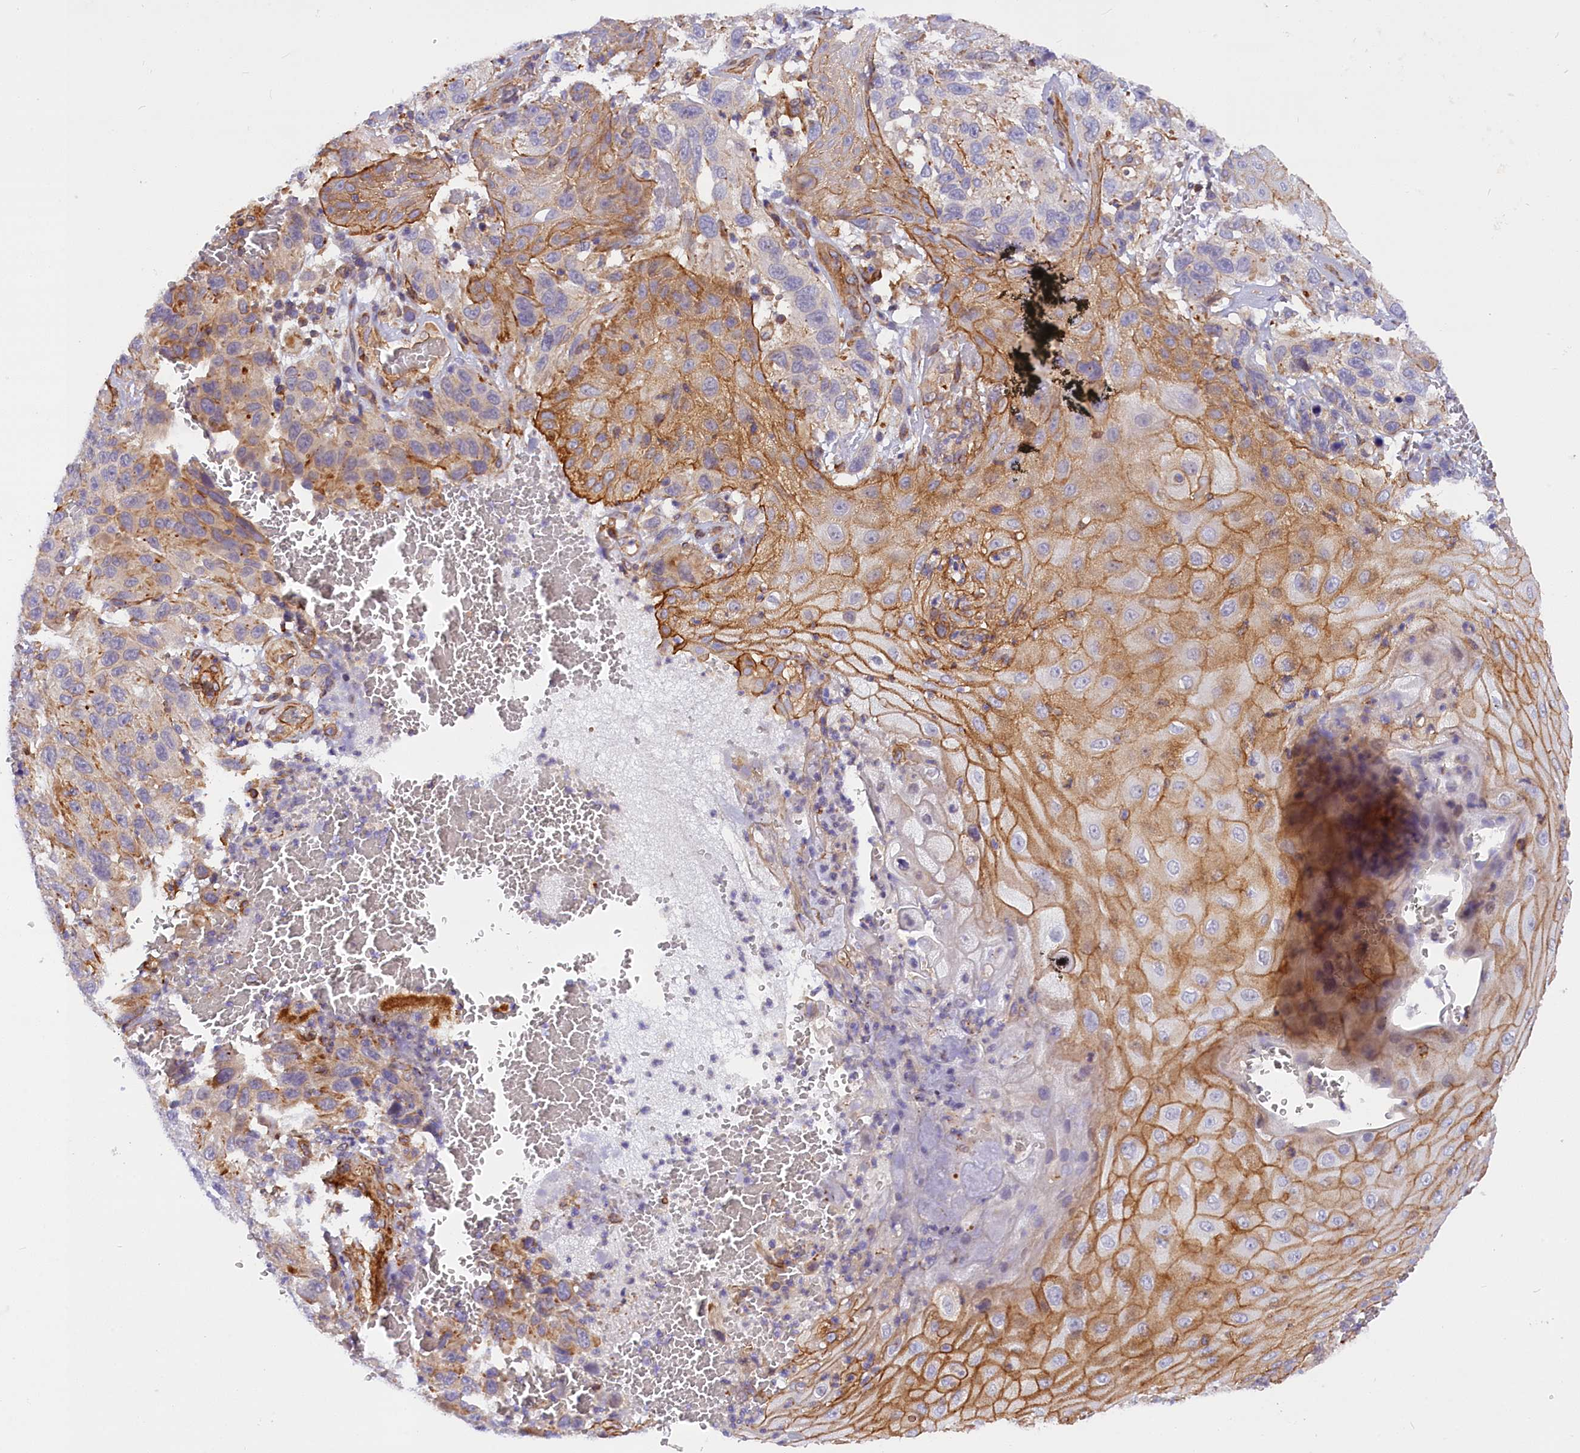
{"staining": {"intensity": "moderate", "quantity": "<25%", "location": "cytoplasmic/membranous"}, "tissue": "melanoma", "cell_type": "Tumor cells", "image_type": "cancer", "snomed": [{"axis": "morphology", "description": "Normal tissue, NOS"}, {"axis": "morphology", "description": "Malignant melanoma, NOS"}, {"axis": "topography", "description": "Skin"}], "caption": "Human melanoma stained for a protein (brown) displays moderate cytoplasmic/membranous positive staining in about <25% of tumor cells.", "gene": "MED20", "patient": {"sex": "female", "age": 96}}